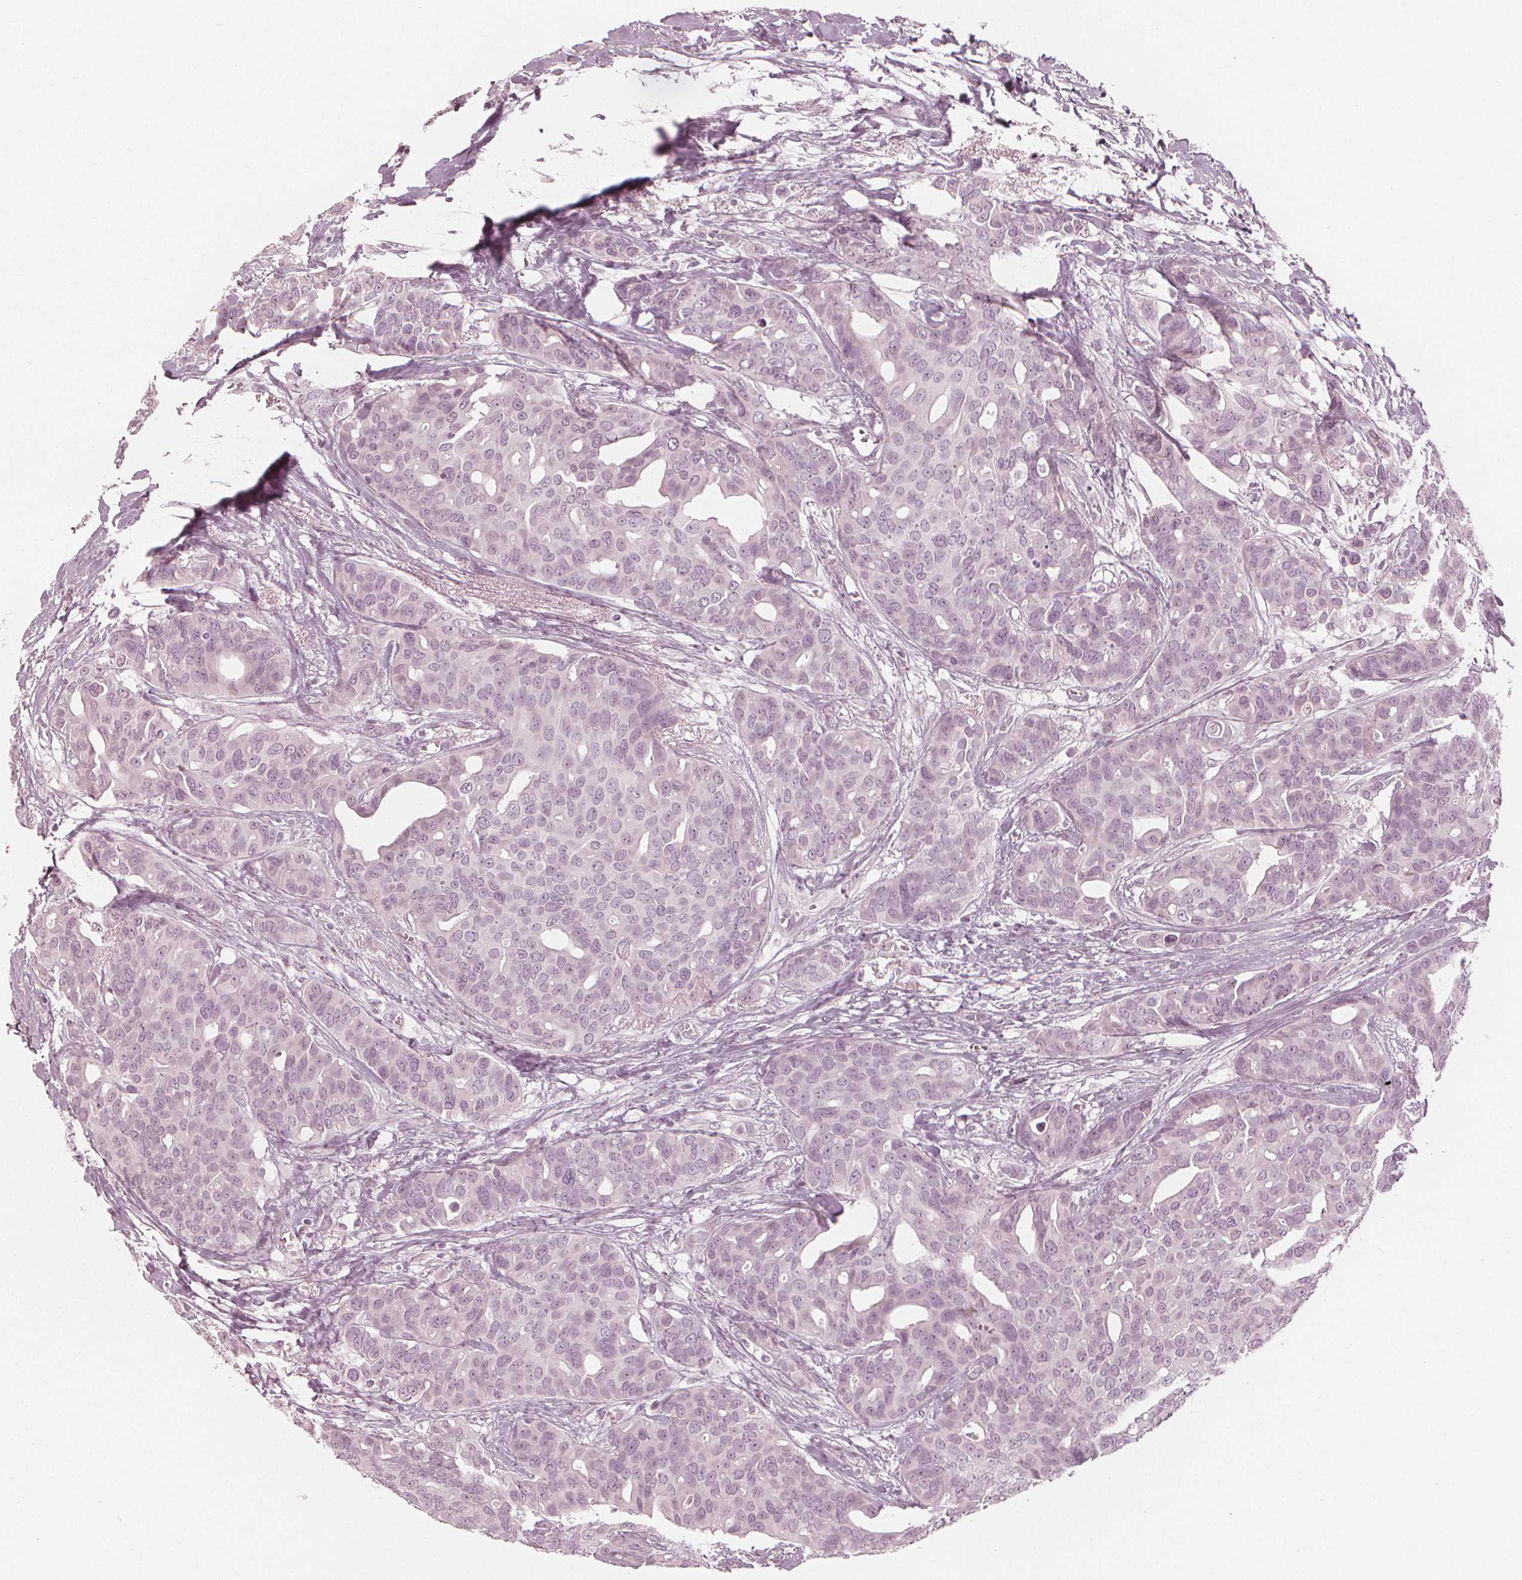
{"staining": {"intensity": "negative", "quantity": "none", "location": "none"}, "tissue": "breast cancer", "cell_type": "Tumor cells", "image_type": "cancer", "snomed": [{"axis": "morphology", "description": "Duct carcinoma"}, {"axis": "topography", "description": "Breast"}], "caption": "Immunohistochemistry (IHC) of human breast invasive ductal carcinoma demonstrates no expression in tumor cells.", "gene": "PAEP", "patient": {"sex": "female", "age": 54}}